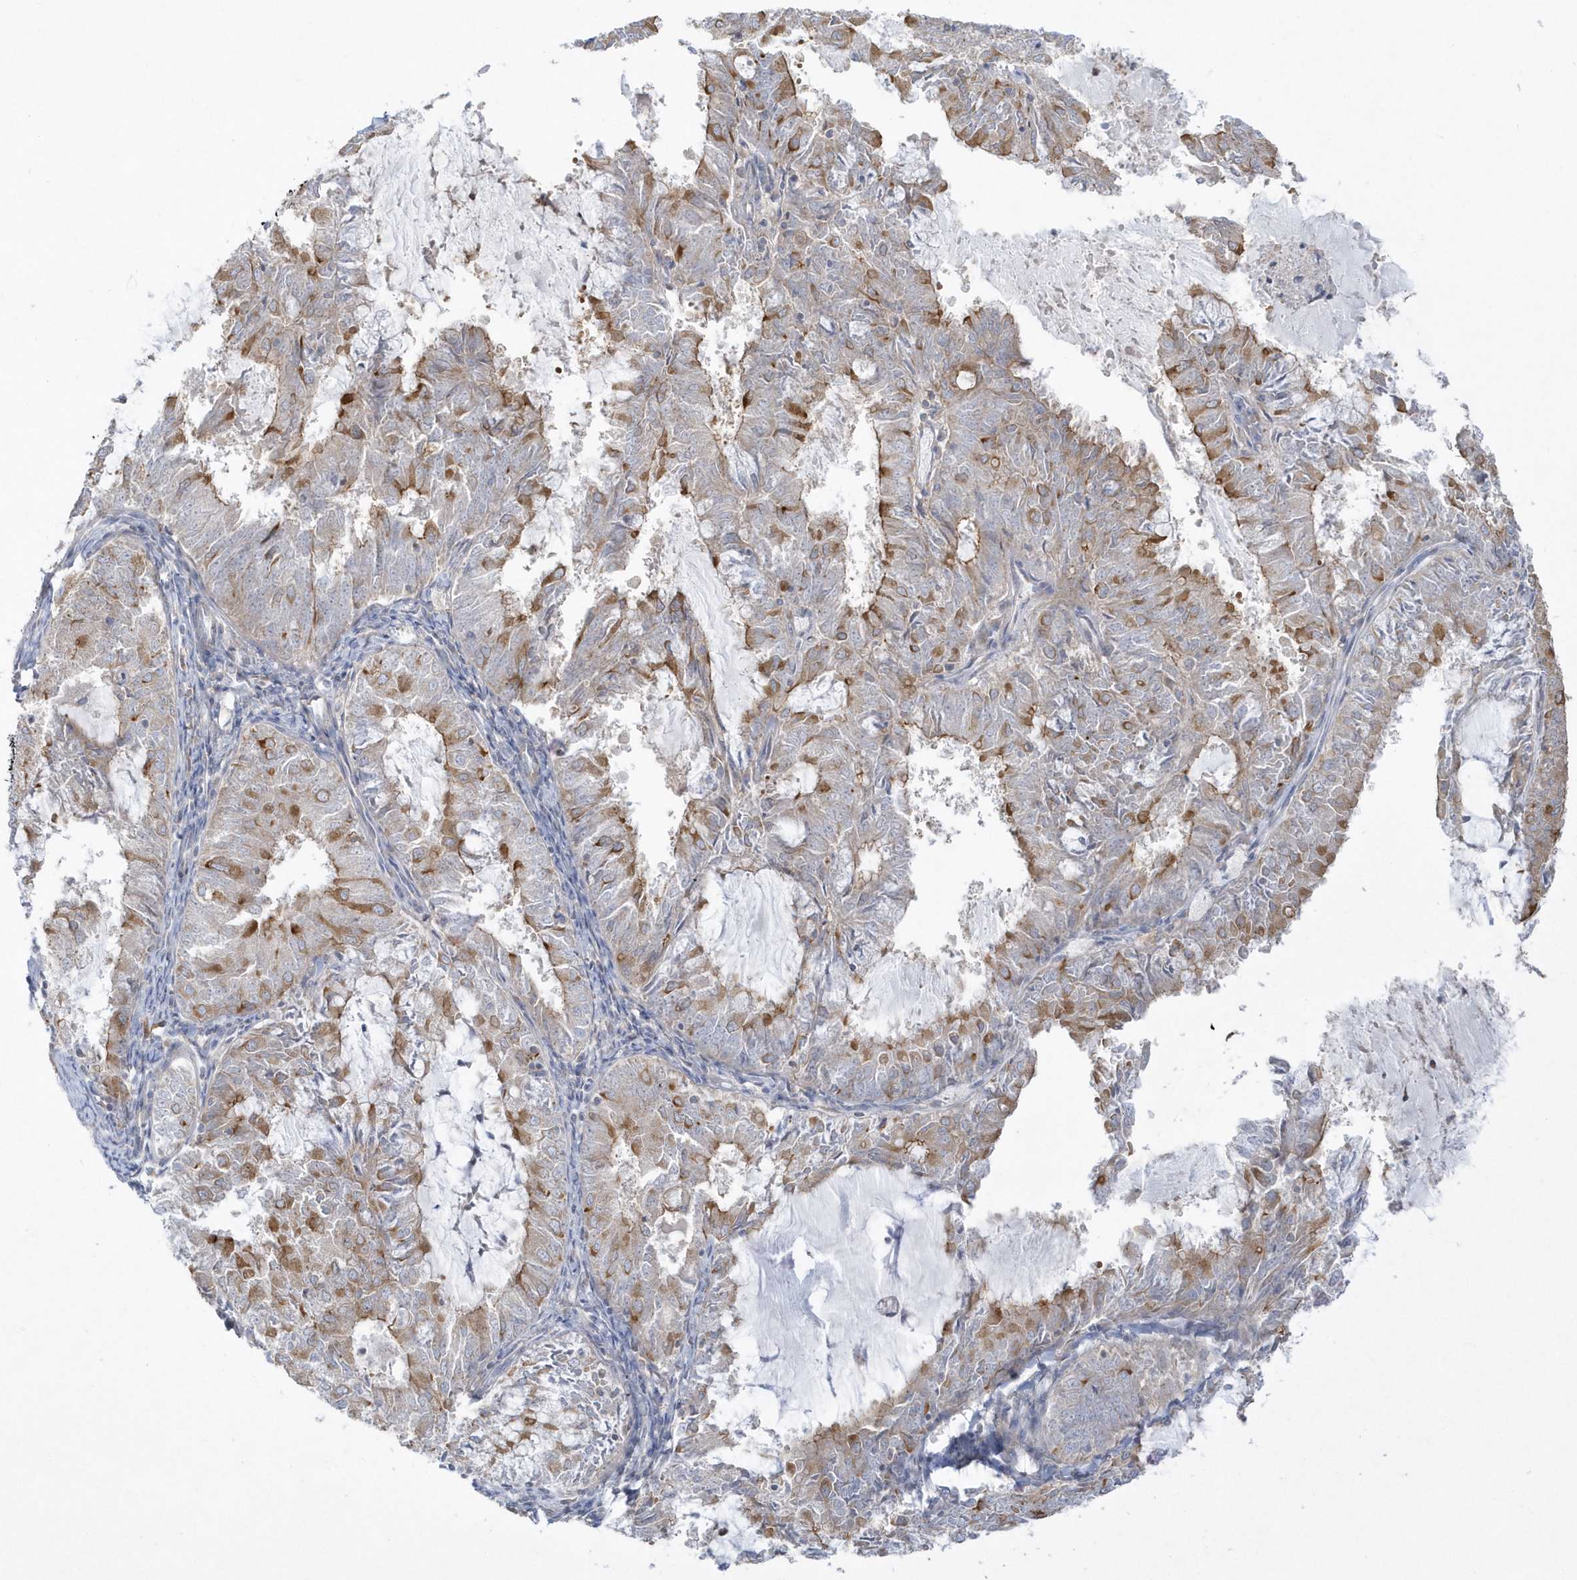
{"staining": {"intensity": "strong", "quantity": "<25%", "location": "cytoplasmic/membranous"}, "tissue": "endometrial cancer", "cell_type": "Tumor cells", "image_type": "cancer", "snomed": [{"axis": "morphology", "description": "Adenocarcinoma, NOS"}, {"axis": "topography", "description": "Endometrium"}], "caption": "Immunohistochemistry of human adenocarcinoma (endometrial) displays medium levels of strong cytoplasmic/membranous positivity in approximately <25% of tumor cells.", "gene": "DNAJC18", "patient": {"sex": "female", "age": 57}}